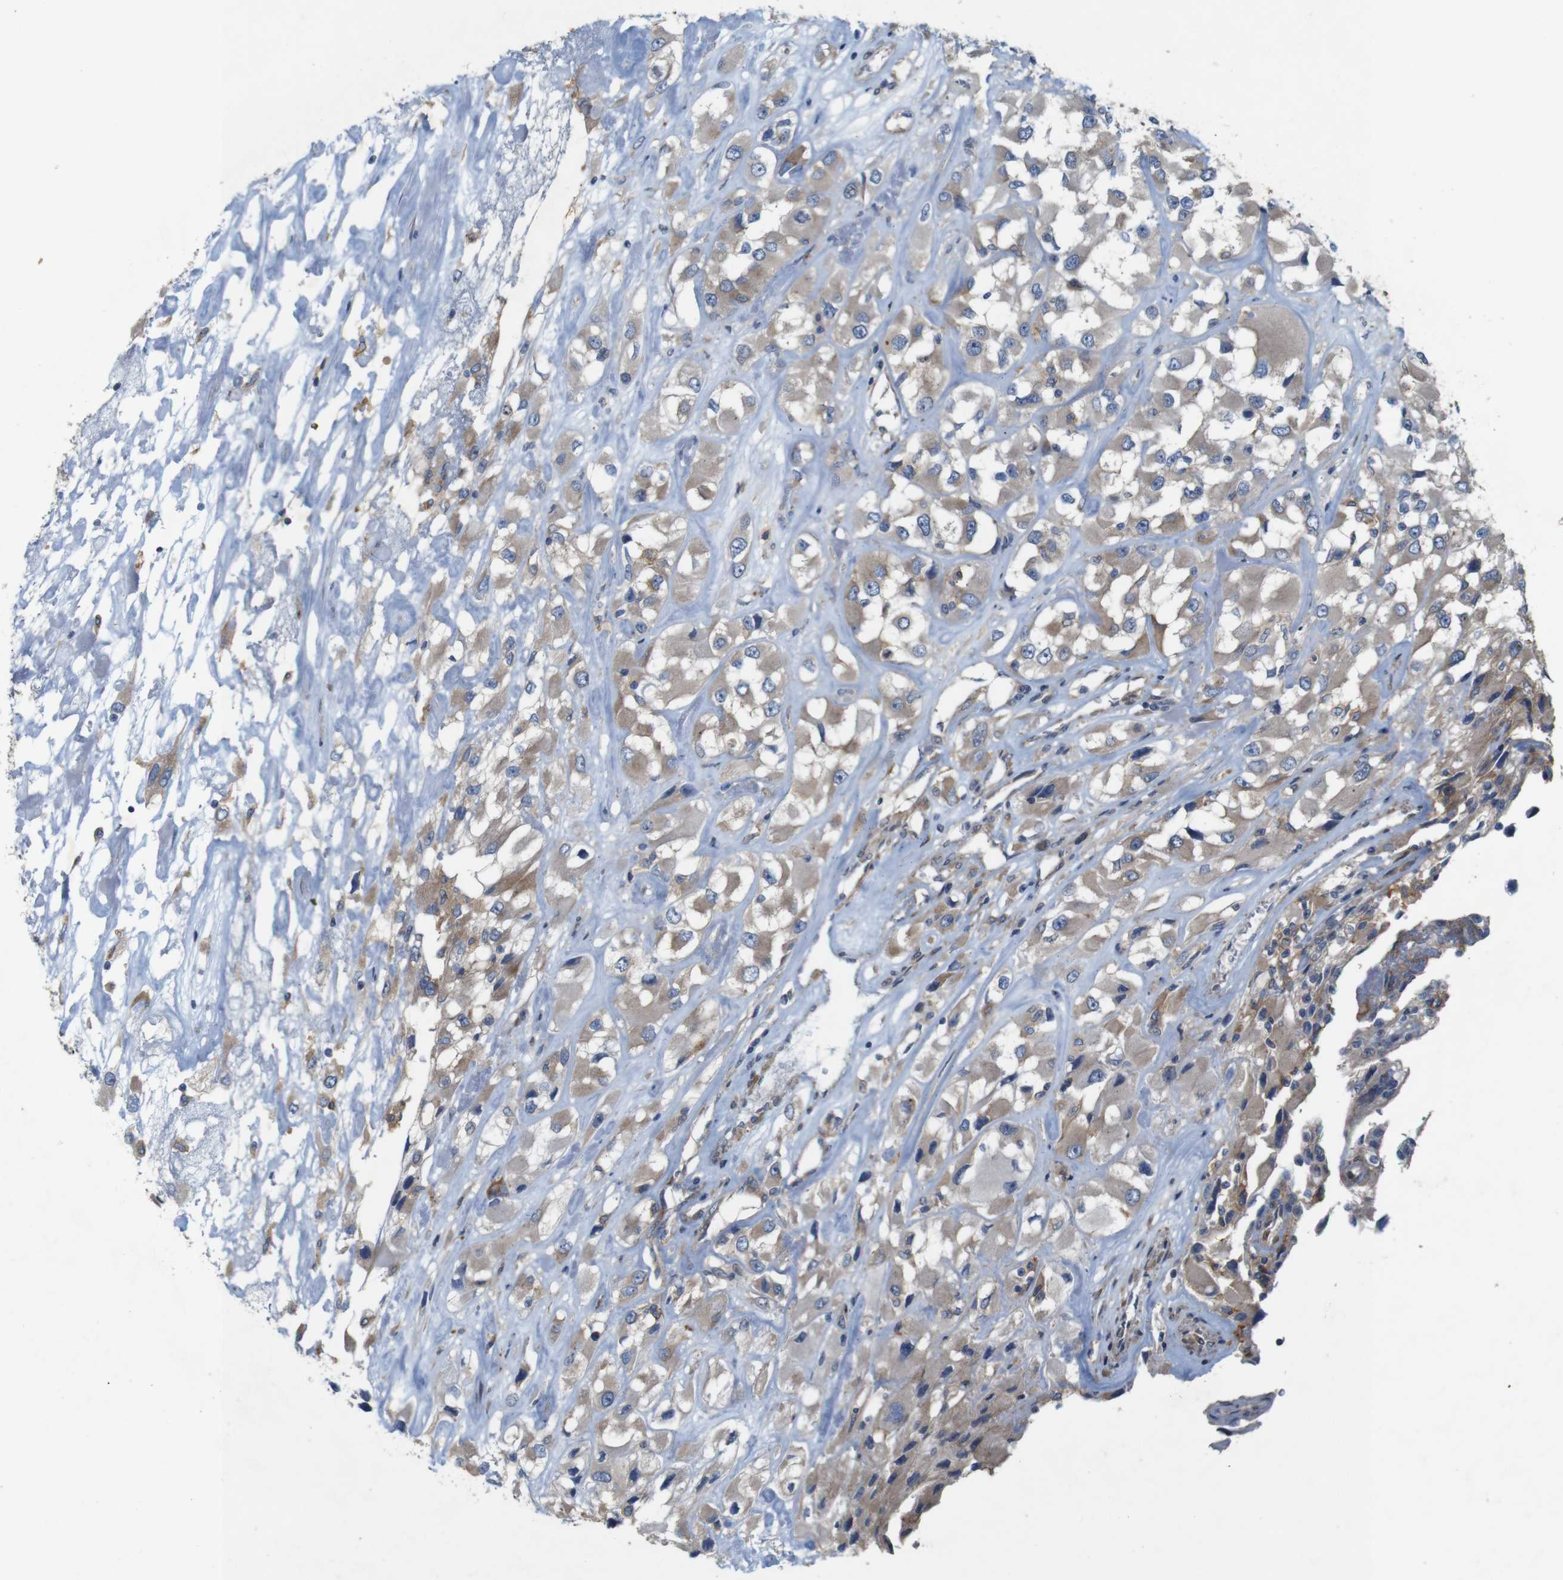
{"staining": {"intensity": "weak", "quantity": ">75%", "location": "cytoplasmic/membranous"}, "tissue": "renal cancer", "cell_type": "Tumor cells", "image_type": "cancer", "snomed": [{"axis": "morphology", "description": "Adenocarcinoma, NOS"}, {"axis": "topography", "description": "Kidney"}], "caption": "This image exhibits IHC staining of renal cancer, with low weak cytoplasmic/membranous expression in approximately >75% of tumor cells.", "gene": "SIGLEC8", "patient": {"sex": "female", "age": 52}}